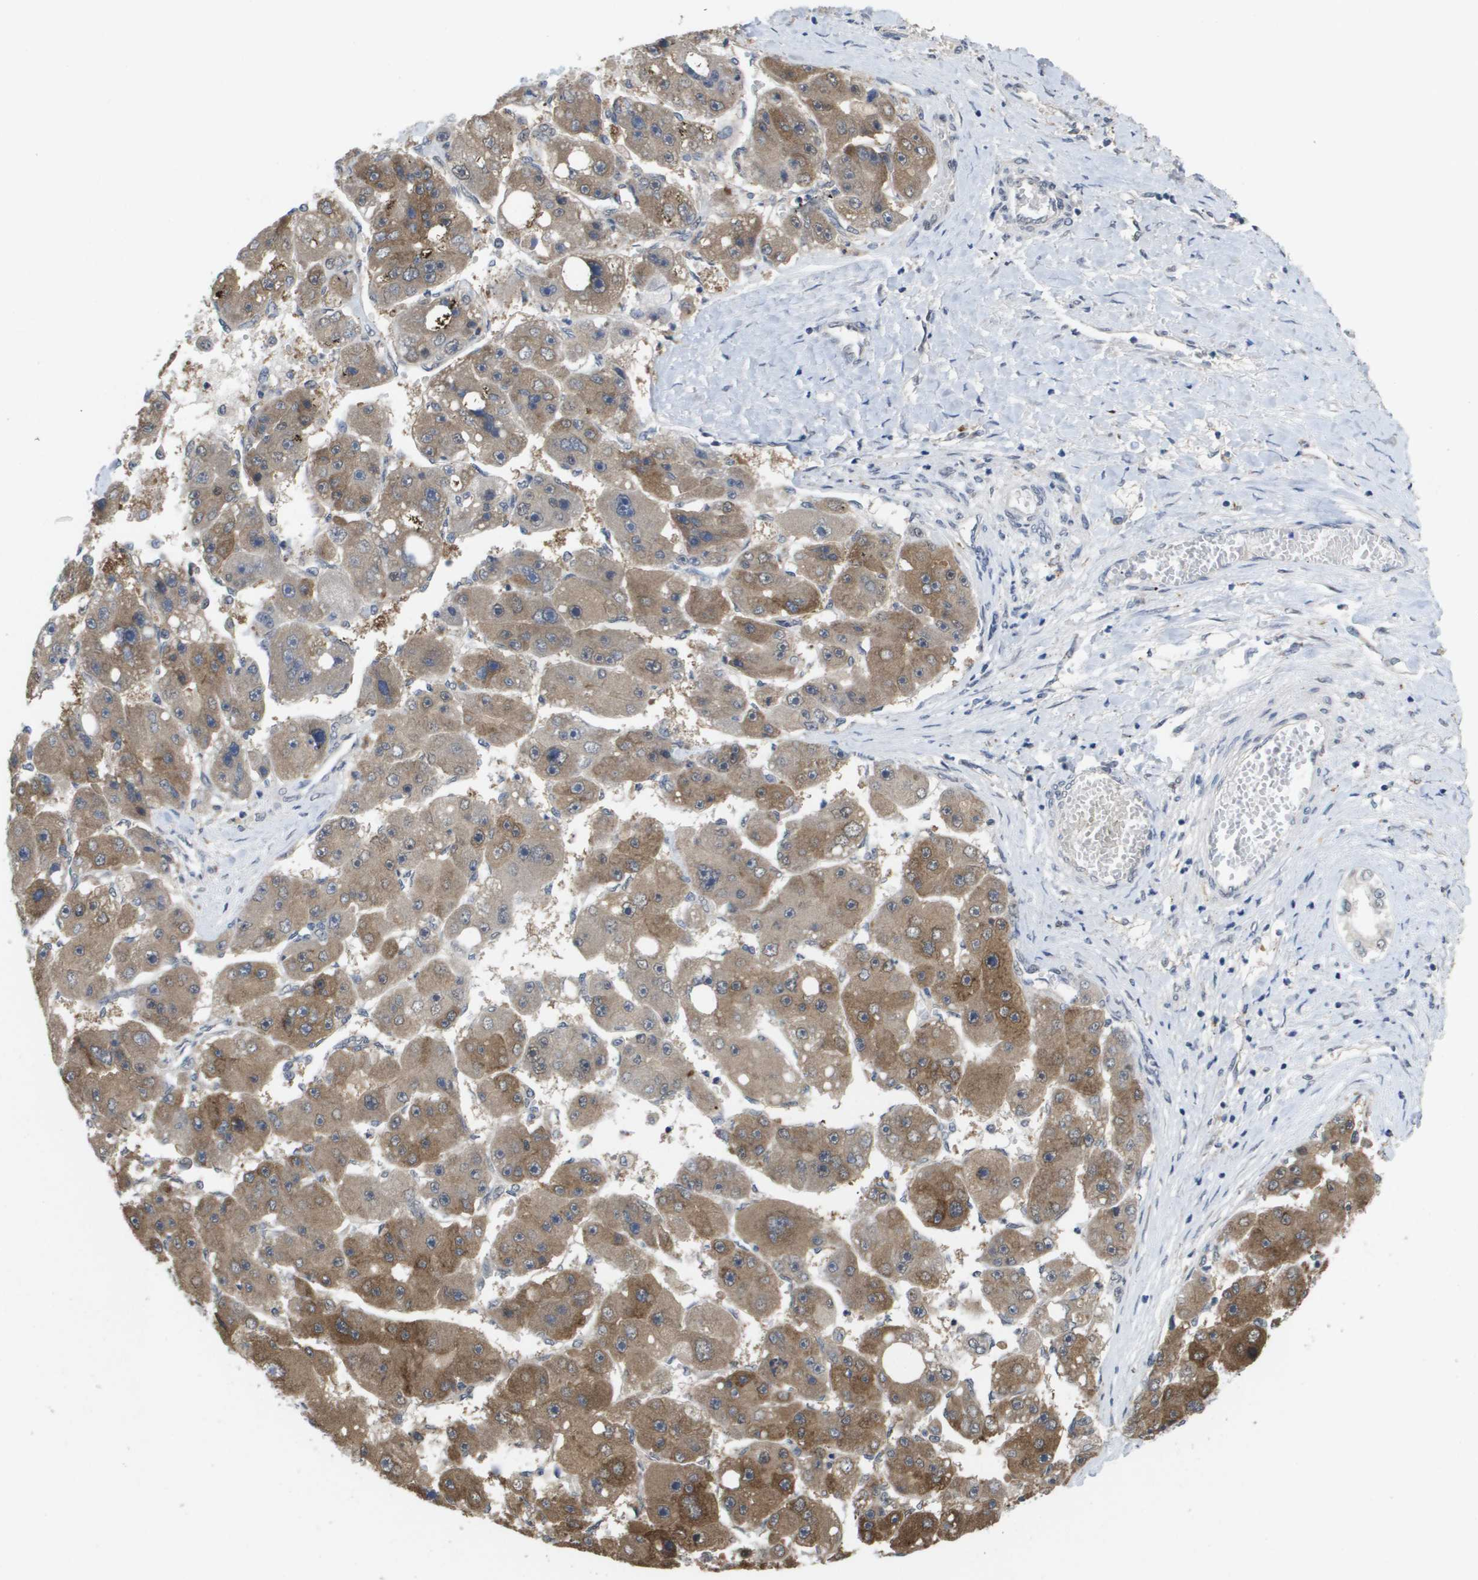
{"staining": {"intensity": "moderate", "quantity": "25%-75%", "location": "cytoplasmic/membranous"}, "tissue": "liver cancer", "cell_type": "Tumor cells", "image_type": "cancer", "snomed": [{"axis": "morphology", "description": "Carcinoma, Hepatocellular, NOS"}, {"axis": "topography", "description": "Liver"}], "caption": "DAB immunohistochemical staining of human liver cancer displays moderate cytoplasmic/membranous protein expression in approximately 25%-75% of tumor cells.", "gene": "AMBRA1", "patient": {"sex": "female", "age": 61}}